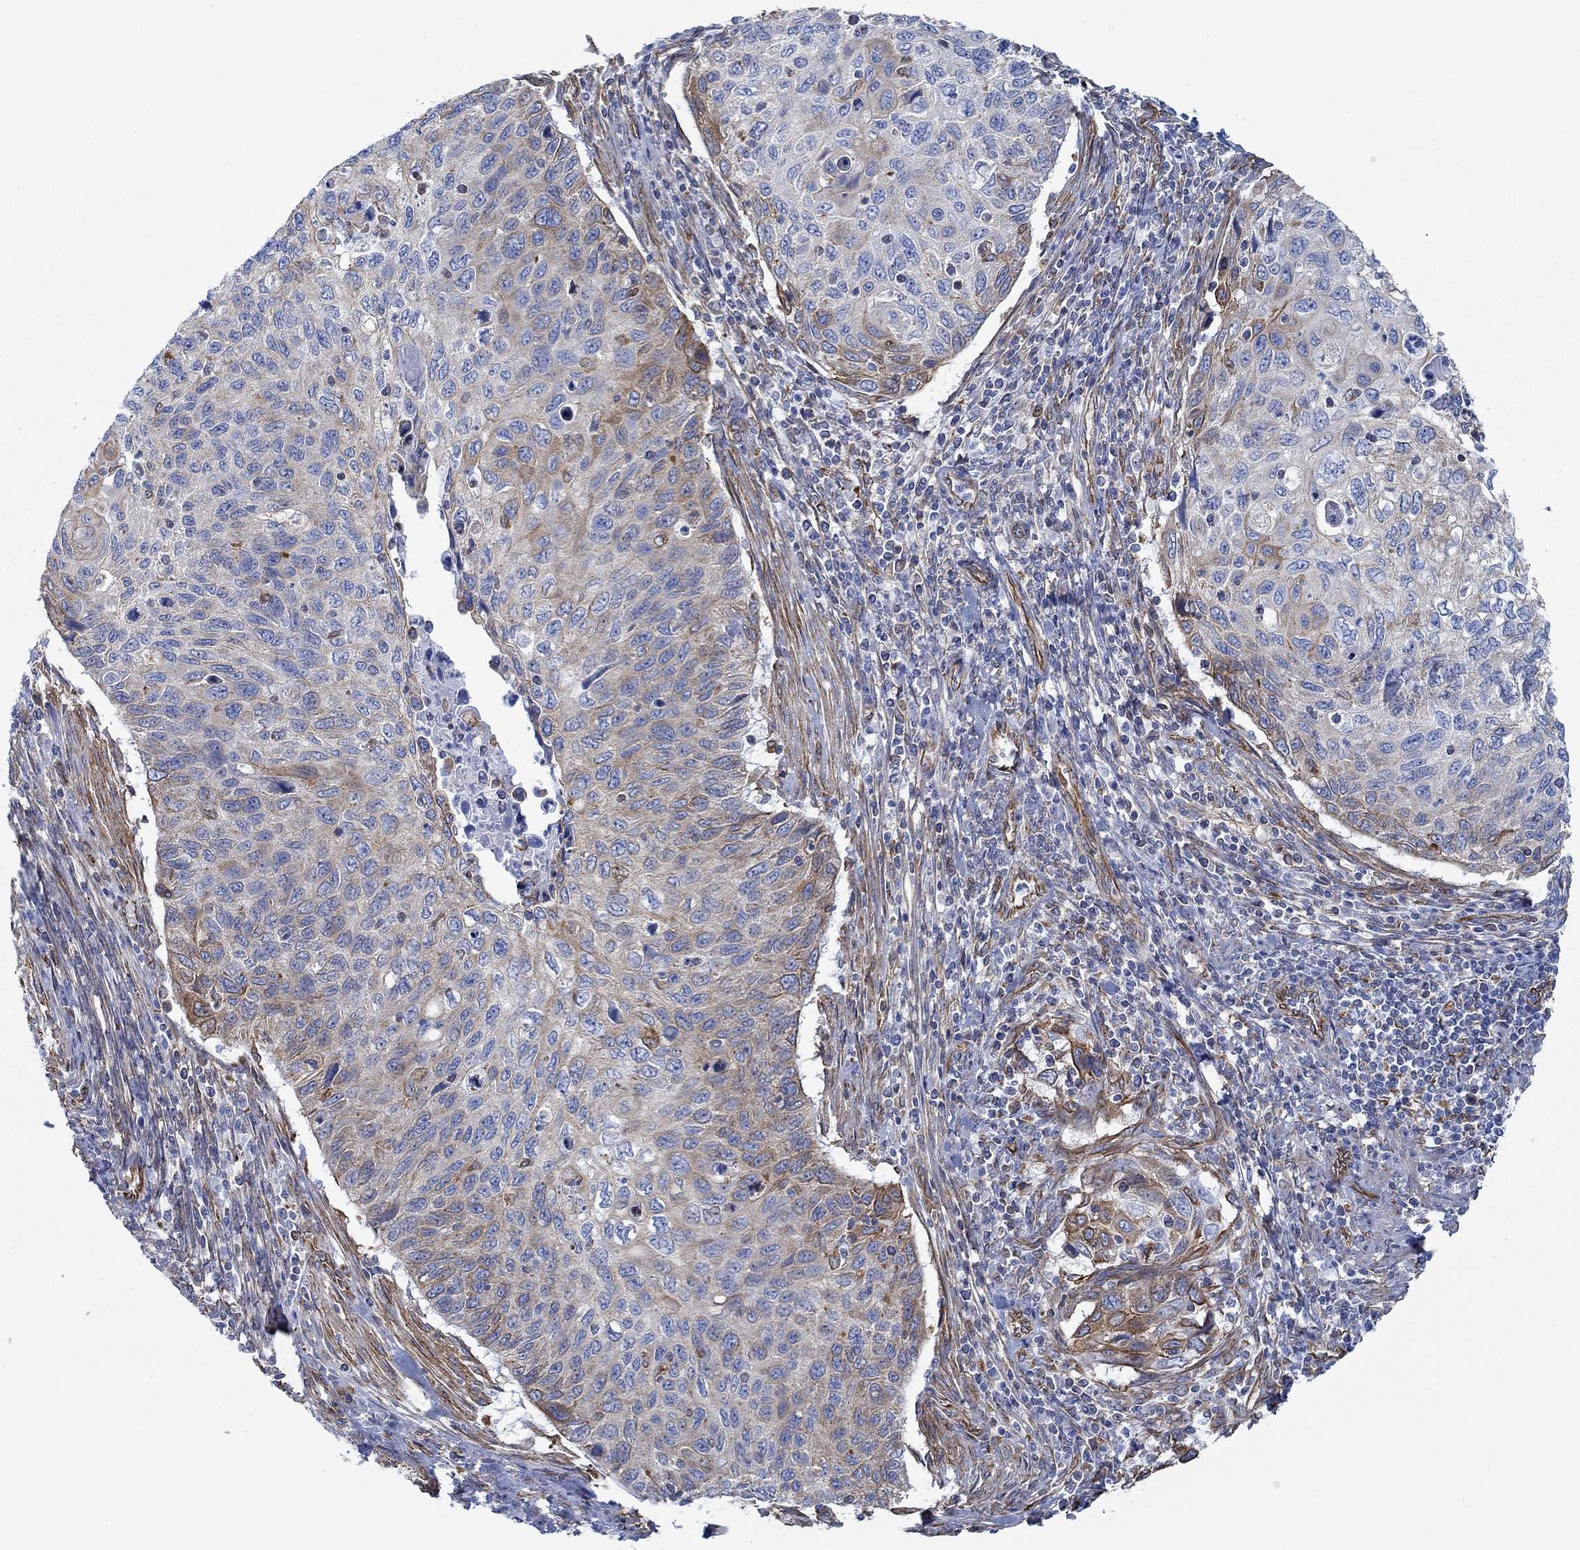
{"staining": {"intensity": "strong", "quantity": "<25%", "location": "cytoplasmic/membranous"}, "tissue": "cervical cancer", "cell_type": "Tumor cells", "image_type": "cancer", "snomed": [{"axis": "morphology", "description": "Squamous cell carcinoma, NOS"}, {"axis": "topography", "description": "Cervix"}], "caption": "Protein expression analysis of human cervical cancer reveals strong cytoplasmic/membranous staining in approximately <25% of tumor cells.", "gene": "STC2", "patient": {"sex": "female", "age": 70}}